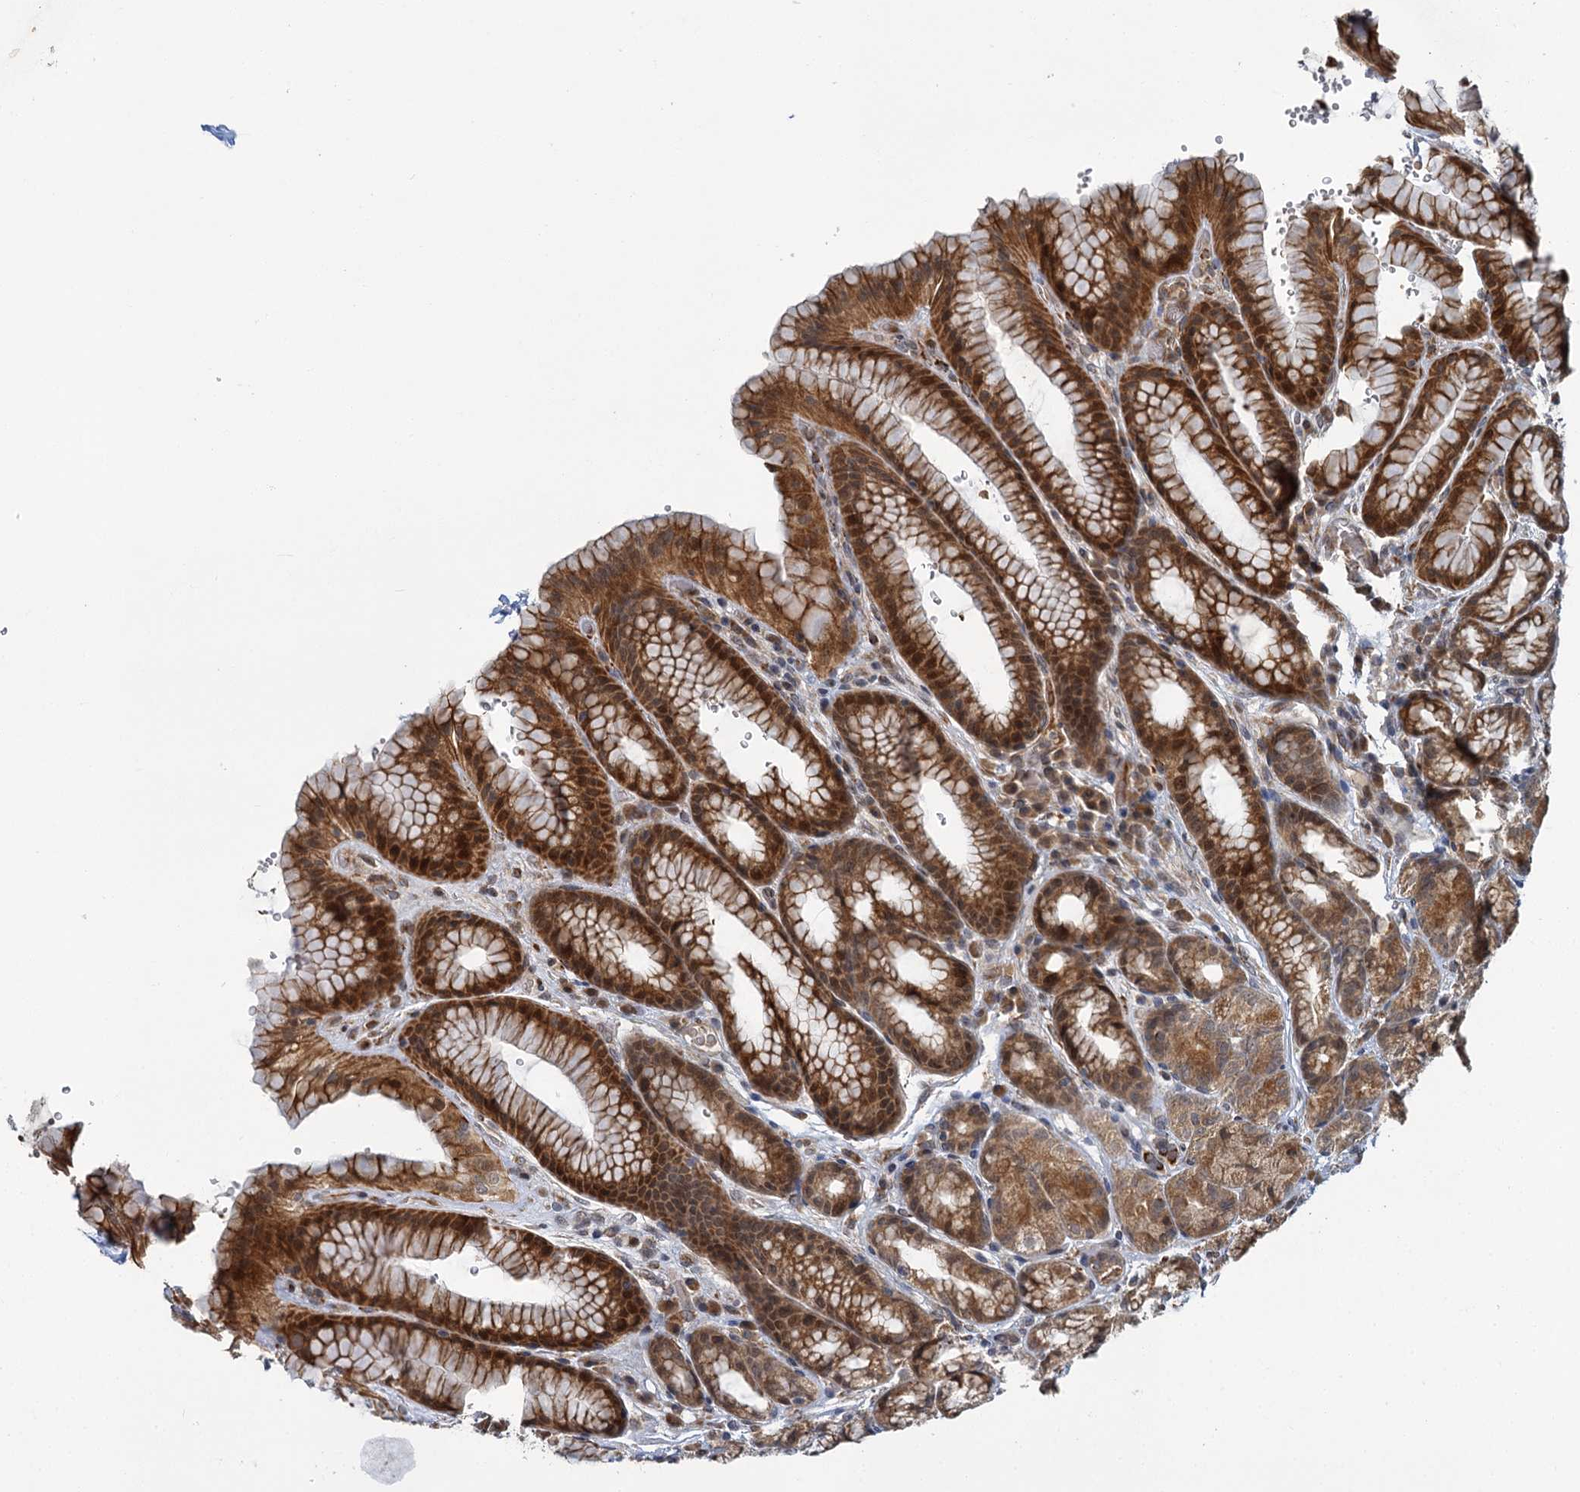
{"staining": {"intensity": "moderate", "quantity": ">75%", "location": "cytoplasmic/membranous"}, "tissue": "stomach", "cell_type": "Glandular cells", "image_type": "normal", "snomed": [{"axis": "morphology", "description": "Normal tissue, NOS"}, {"axis": "morphology", "description": "Adenocarcinoma, NOS"}, {"axis": "topography", "description": "Stomach"}], "caption": "Immunohistochemistry (IHC) (DAB) staining of unremarkable stomach shows moderate cytoplasmic/membranous protein staining in approximately >75% of glandular cells. (DAB (3,3'-diaminobenzidine) = brown stain, brightfield microscopy at high magnification).", "gene": "APBA2", "patient": {"sex": "male", "age": 57}}